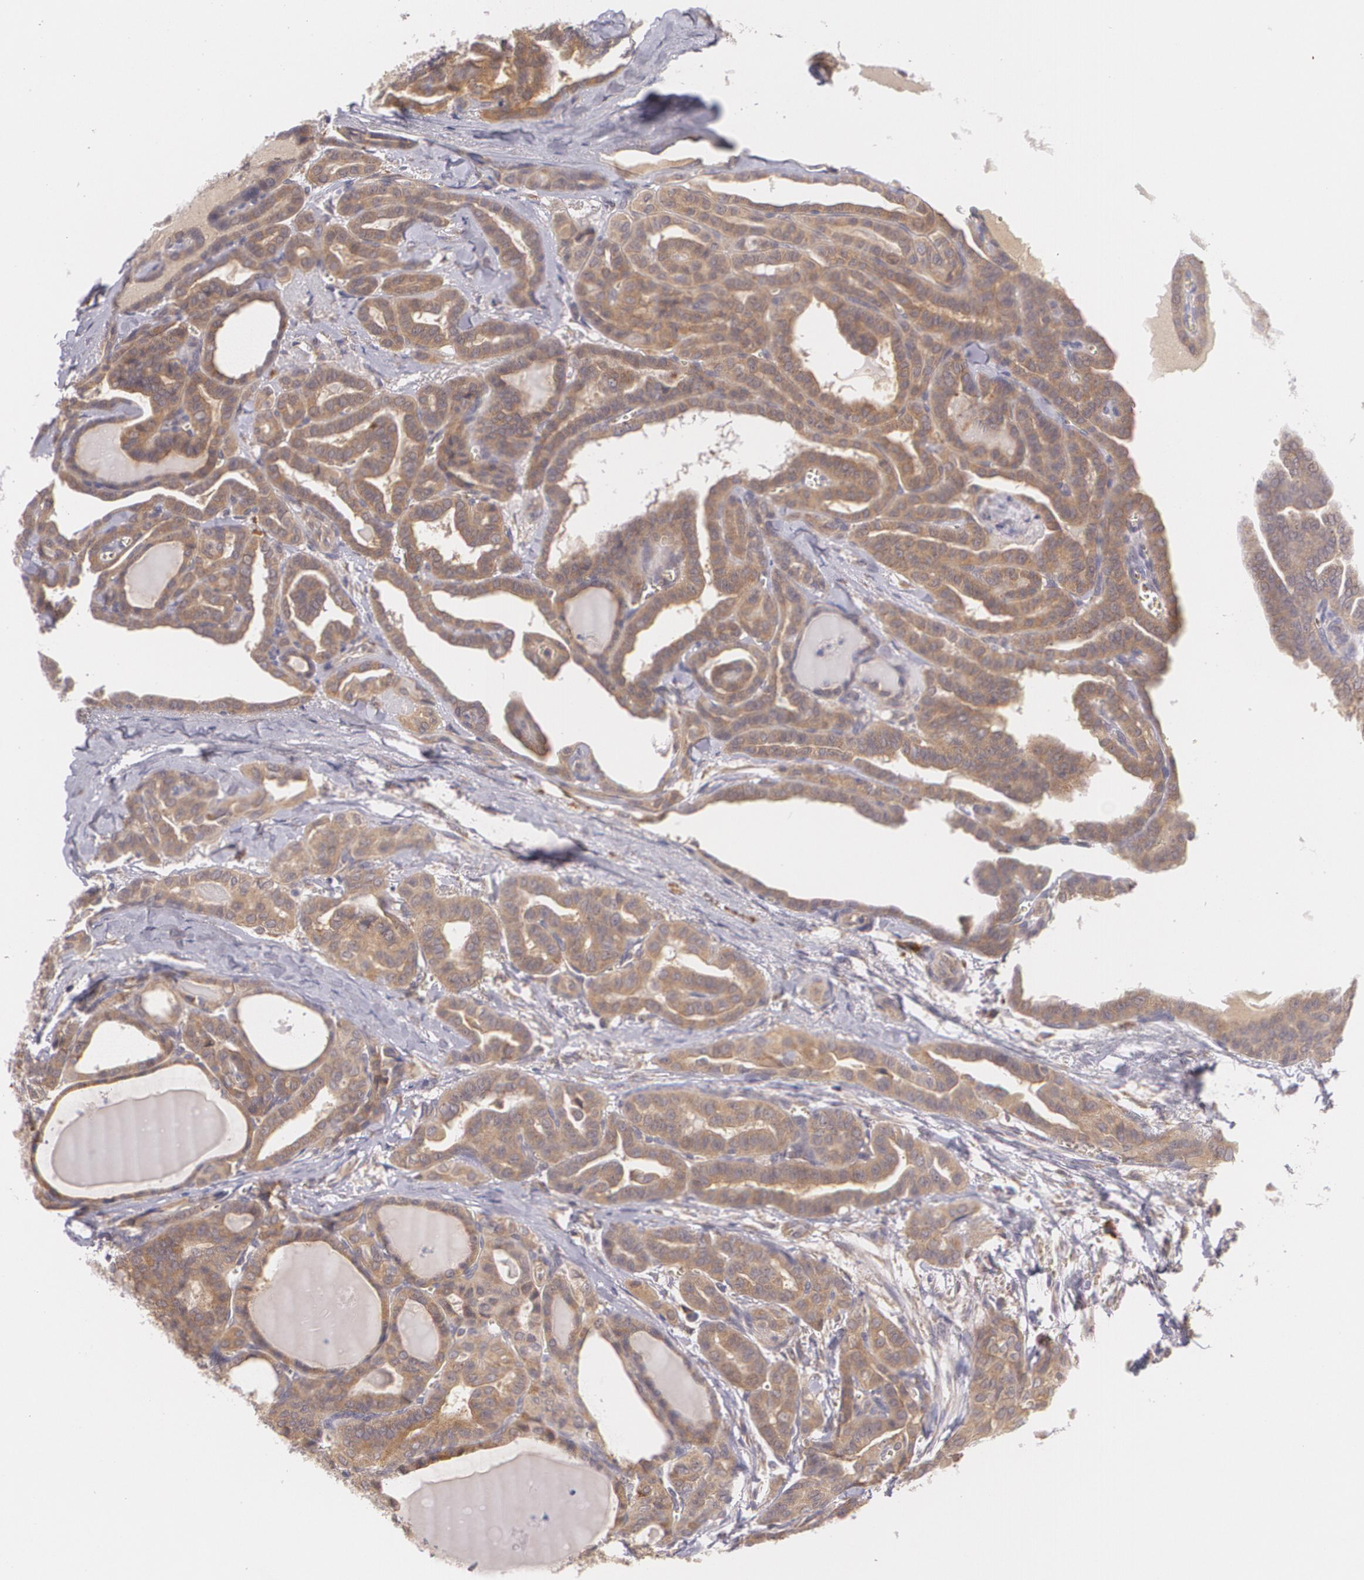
{"staining": {"intensity": "moderate", "quantity": ">75%", "location": "cytoplasmic/membranous"}, "tissue": "thyroid cancer", "cell_type": "Tumor cells", "image_type": "cancer", "snomed": [{"axis": "morphology", "description": "Carcinoma, NOS"}, {"axis": "topography", "description": "Thyroid gland"}], "caption": "Immunohistochemistry of thyroid cancer (carcinoma) displays medium levels of moderate cytoplasmic/membranous positivity in approximately >75% of tumor cells.", "gene": "CCL17", "patient": {"sex": "female", "age": 91}}